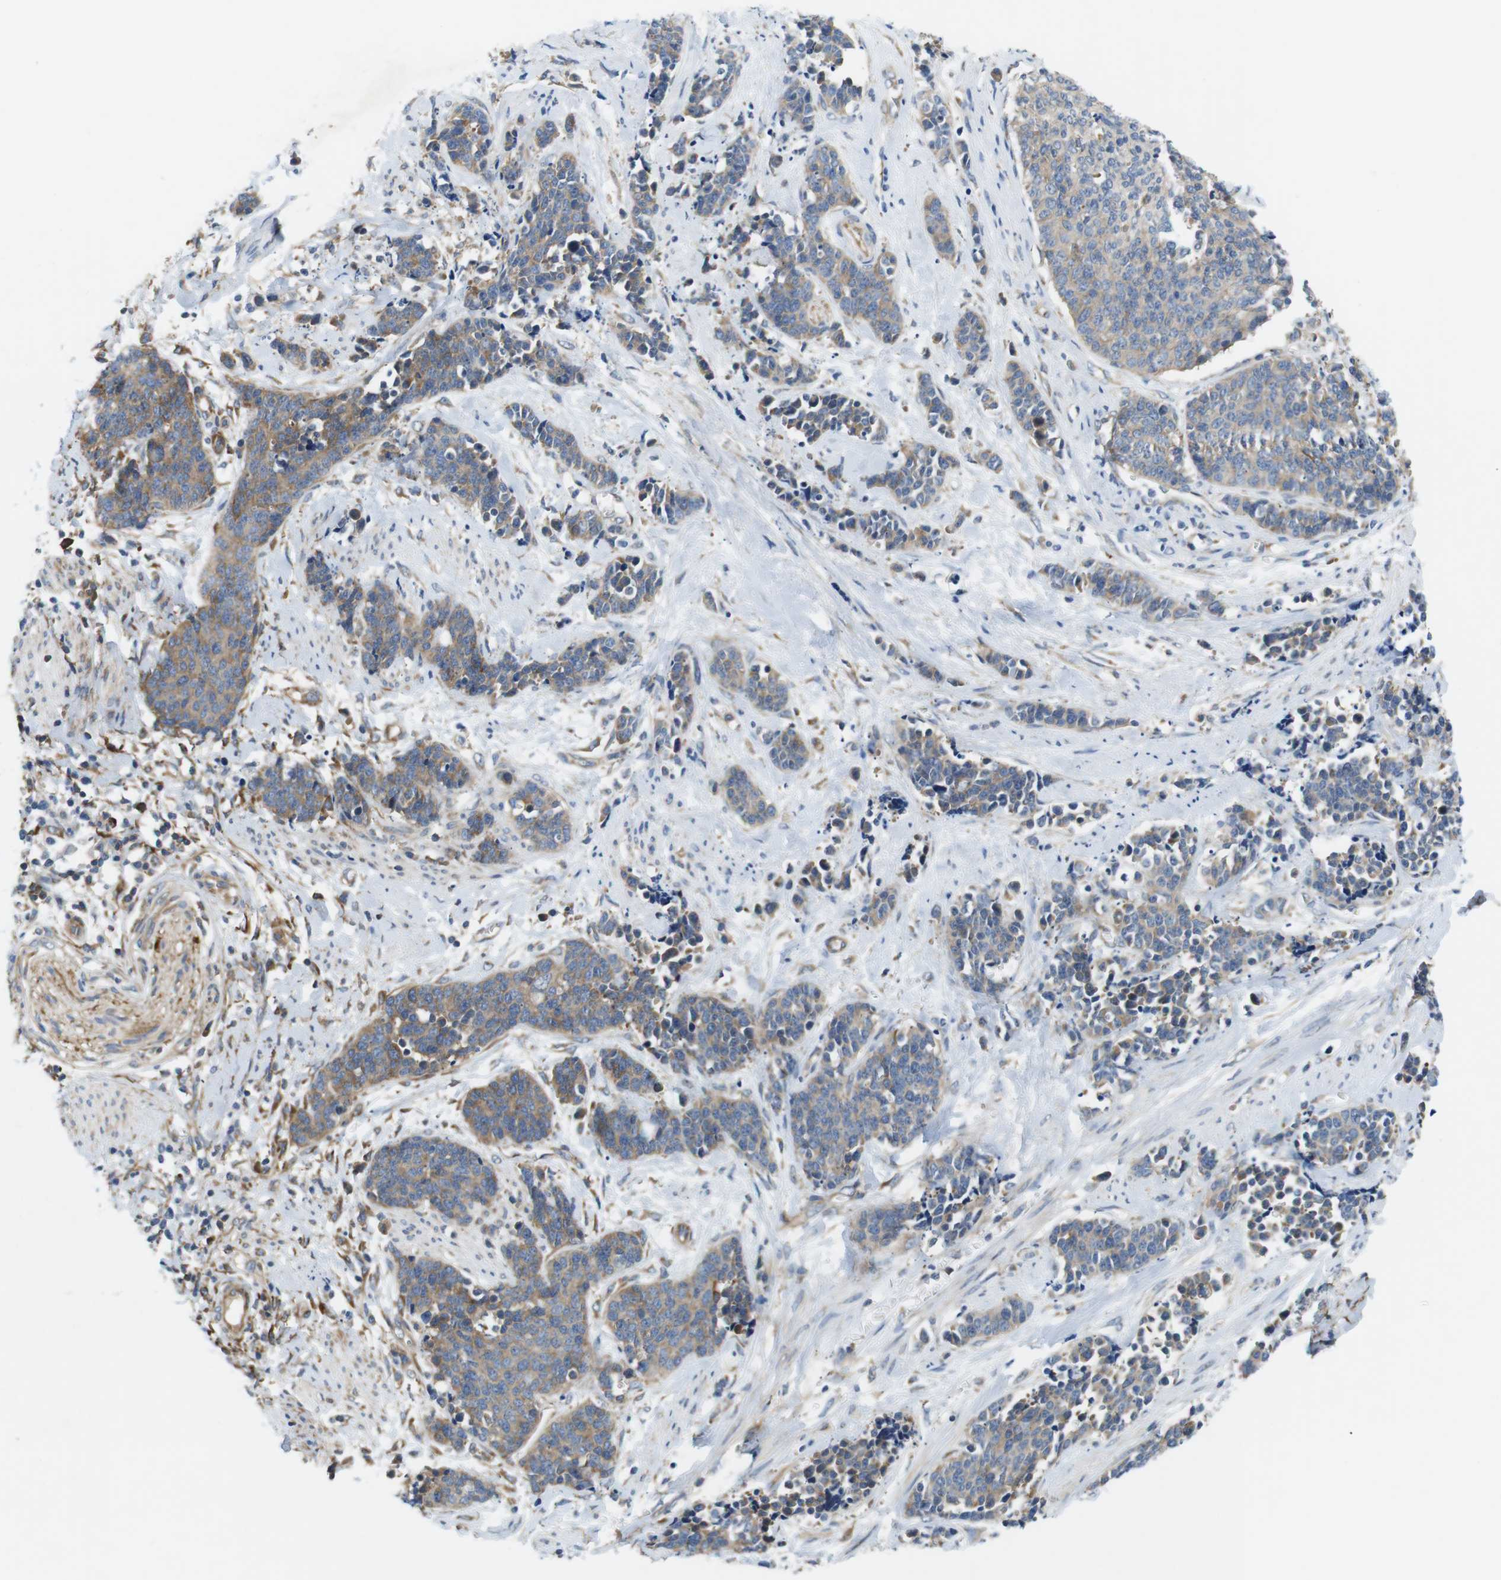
{"staining": {"intensity": "moderate", "quantity": ">75%", "location": "cytoplasmic/membranous"}, "tissue": "cervical cancer", "cell_type": "Tumor cells", "image_type": "cancer", "snomed": [{"axis": "morphology", "description": "Squamous cell carcinoma, NOS"}, {"axis": "topography", "description": "Cervix"}], "caption": "Tumor cells display medium levels of moderate cytoplasmic/membranous positivity in approximately >75% of cells in cervical squamous cell carcinoma.", "gene": "DCLK1", "patient": {"sex": "female", "age": 35}}